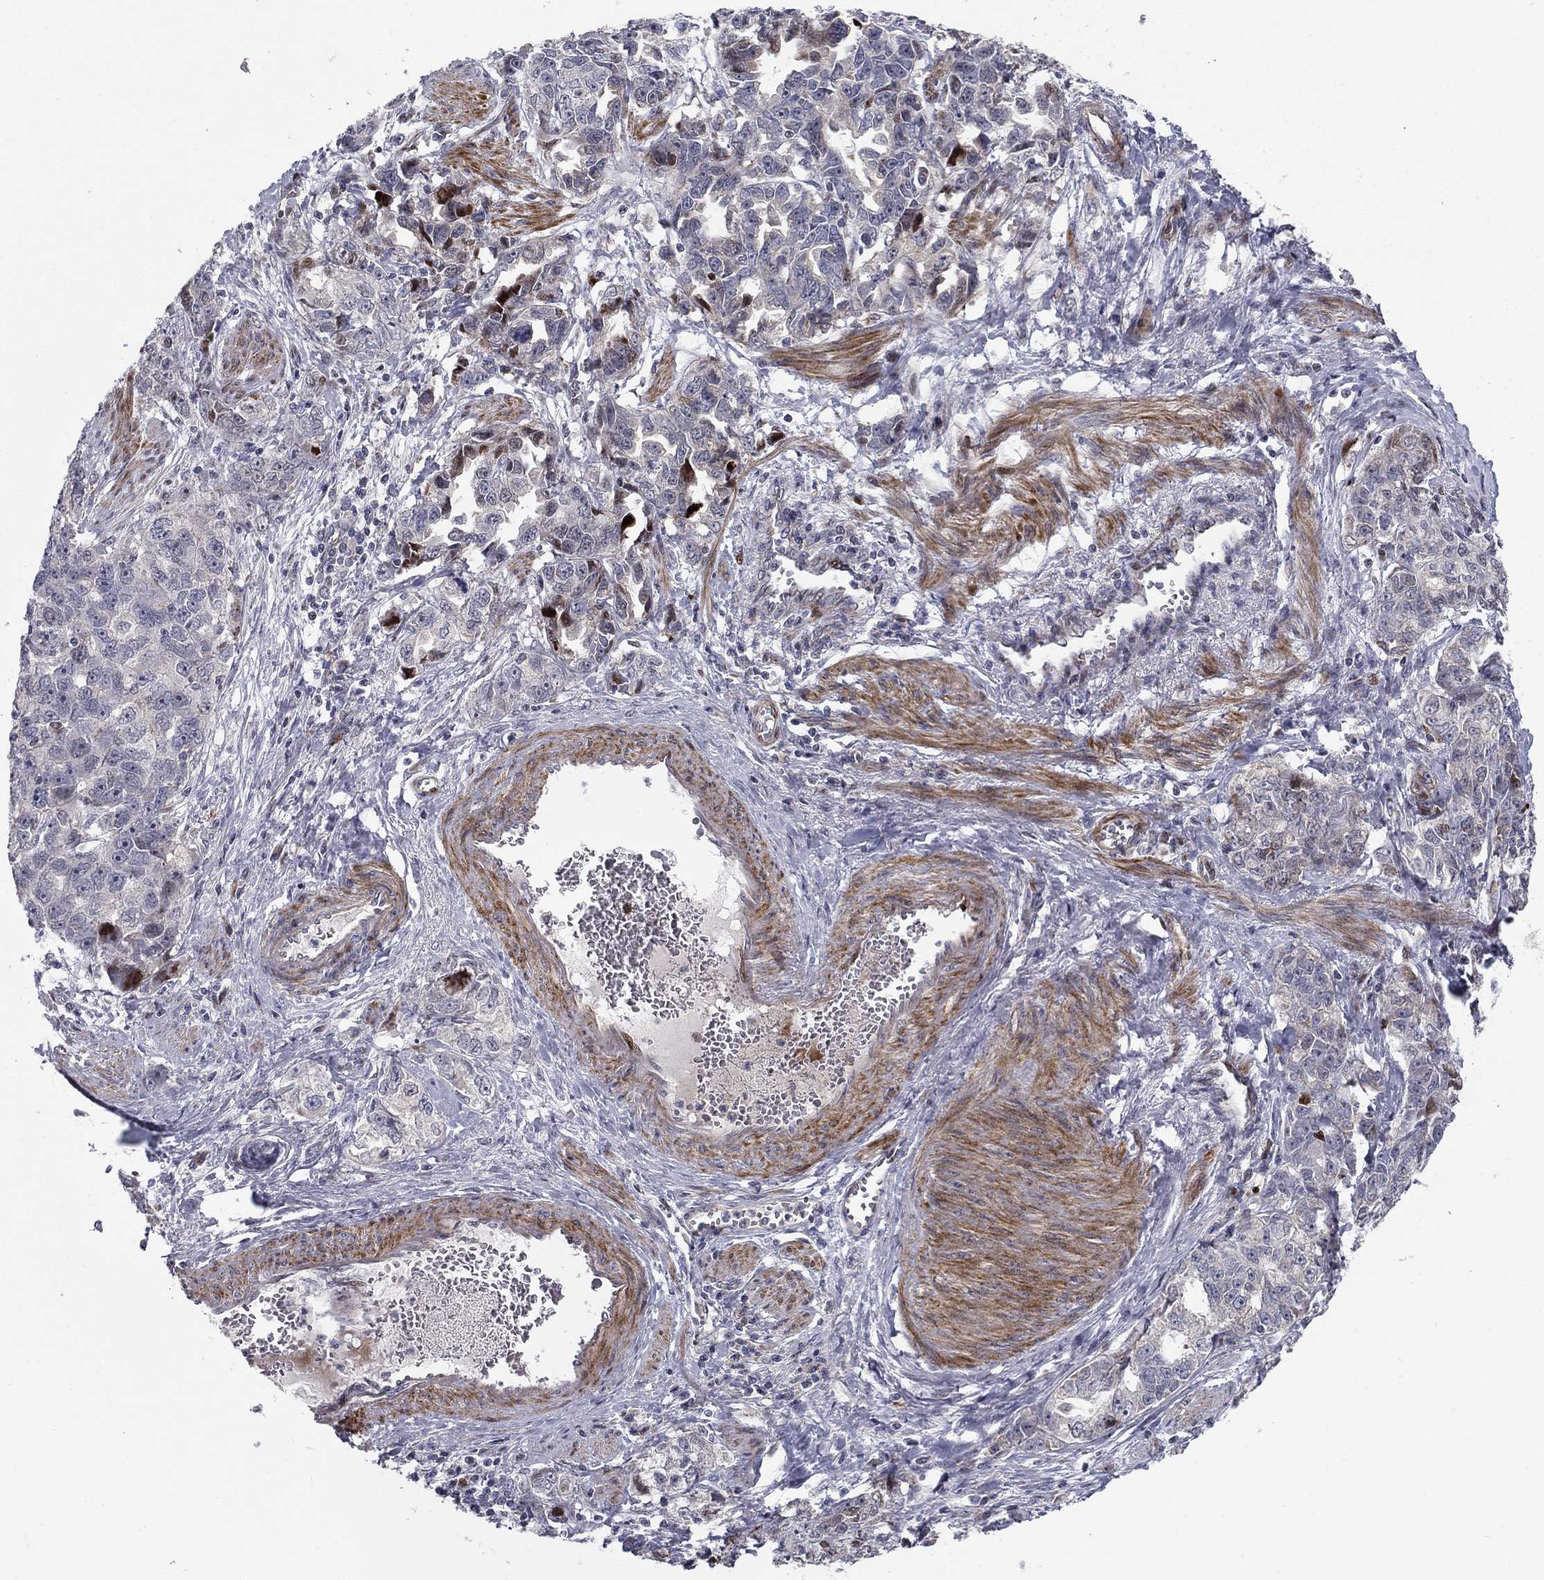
{"staining": {"intensity": "moderate", "quantity": "<25%", "location": "nuclear"}, "tissue": "ovarian cancer", "cell_type": "Tumor cells", "image_type": "cancer", "snomed": [{"axis": "morphology", "description": "Cystadenocarcinoma, serous, NOS"}, {"axis": "topography", "description": "Ovary"}], "caption": "Immunohistochemical staining of human ovarian serous cystadenocarcinoma demonstrates low levels of moderate nuclear protein staining in about <25% of tumor cells.", "gene": "MIOS", "patient": {"sex": "female", "age": 51}}